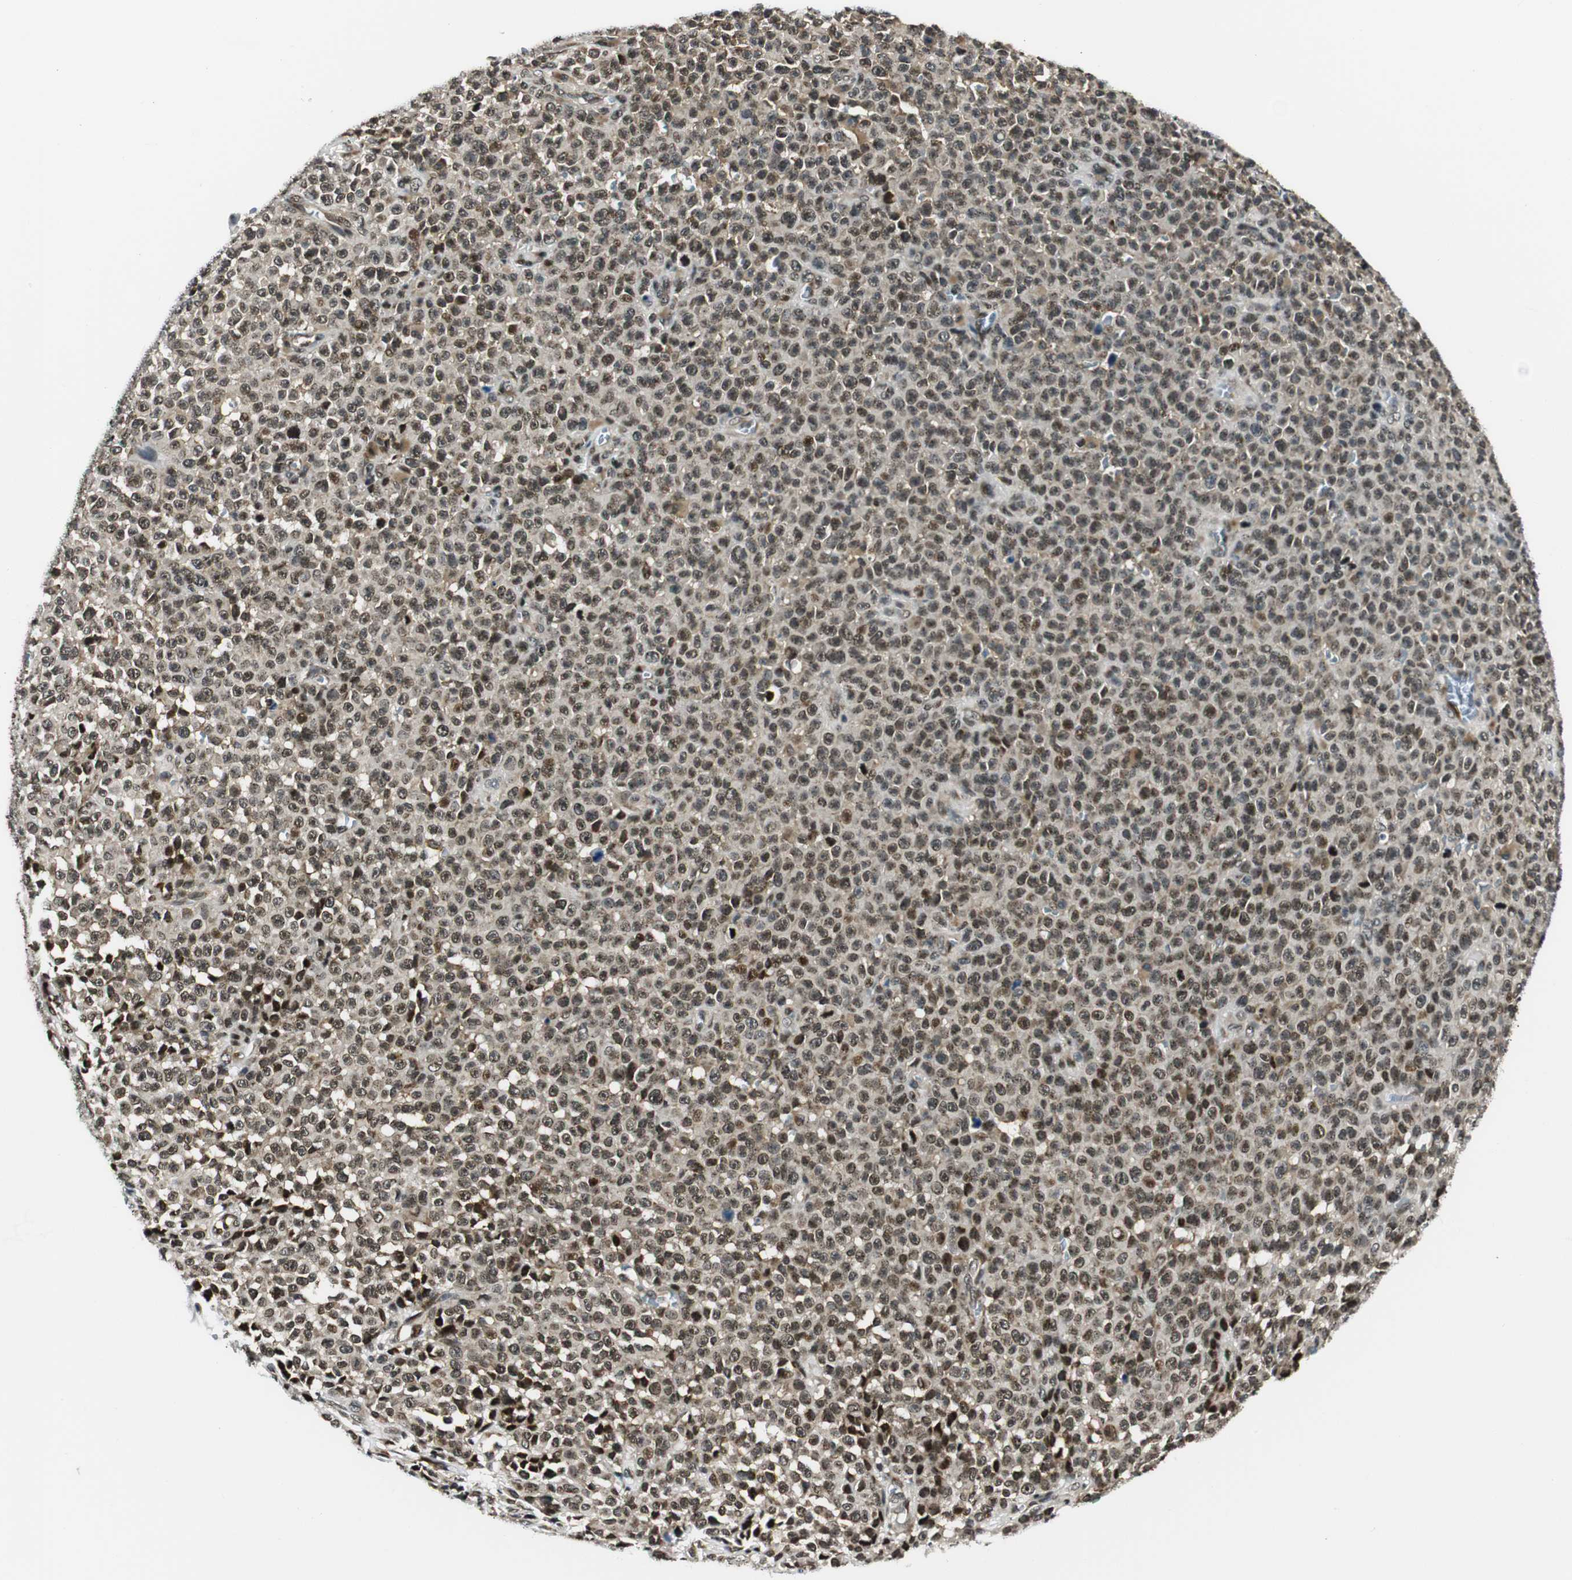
{"staining": {"intensity": "moderate", "quantity": ">75%", "location": "cytoplasmic/membranous,nuclear"}, "tissue": "melanoma", "cell_type": "Tumor cells", "image_type": "cancer", "snomed": [{"axis": "morphology", "description": "Malignant melanoma, NOS"}, {"axis": "topography", "description": "Skin"}], "caption": "IHC (DAB) staining of human malignant melanoma exhibits moderate cytoplasmic/membranous and nuclear protein staining in about >75% of tumor cells.", "gene": "RING1", "patient": {"sex": "female", "age": 82}}